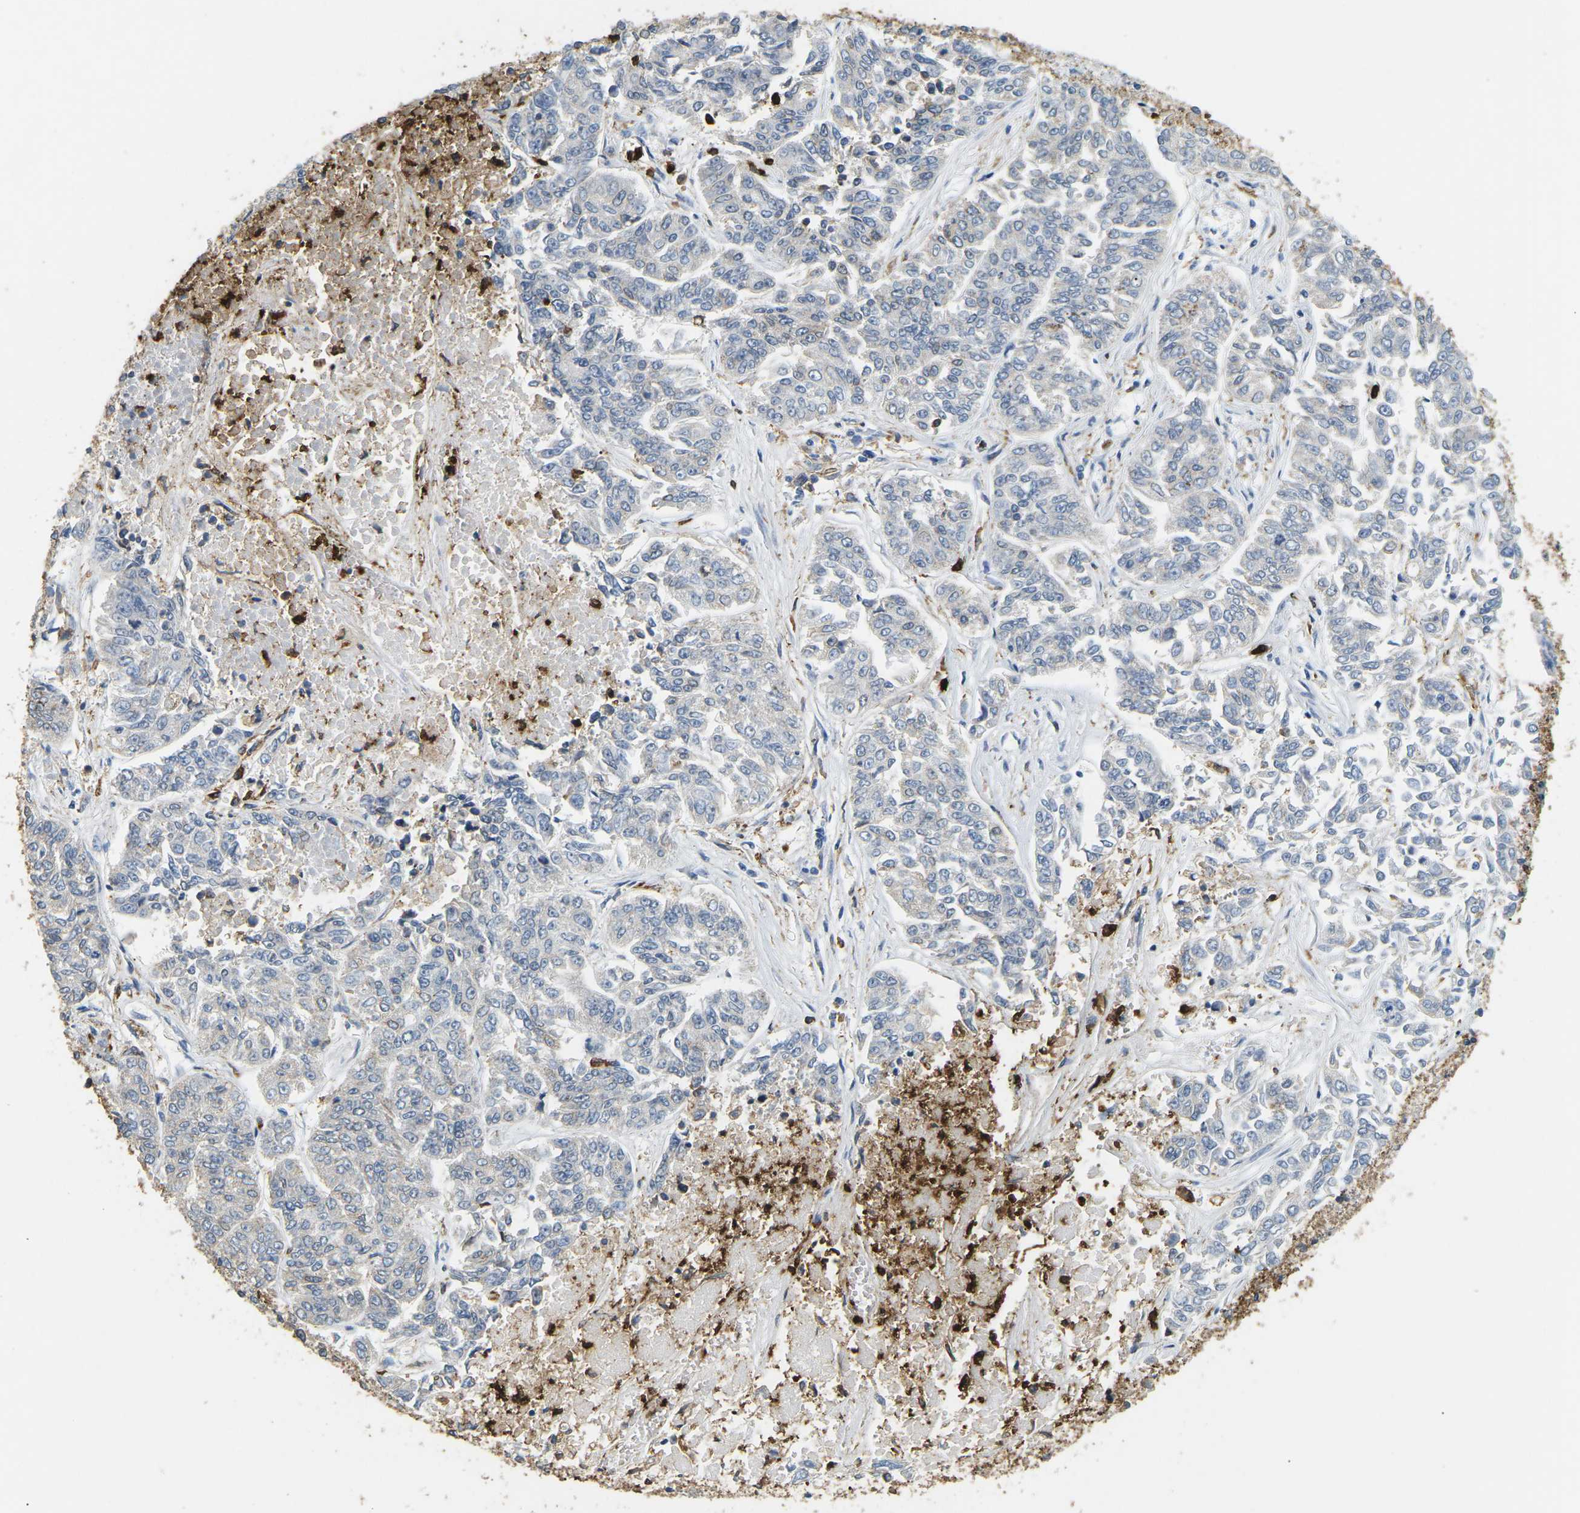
{"staining": {"intensity": "negative", "quantity": "none", "location": "none"}, "tissue": "lung cancer", "cell_type": "Tumor cells", "image_type": "cancer", "snomed": [{"axis": "morphology", "description": "Adenocarcinoma, NOS"}, {"axis": "topography", "description": "Lung"}], "caption": "This is a micrograph of immunohistochemistry (IHC) staining of adenocarcinoma (lung), which shows no positivity in tumor cells. Brightfield microscopy of immunohistochemistry stained with DAB (3,3'-diaminobenzidine) (brown) and hematoxylin (blue), captured at high magnification.", "gene": "ADM", "patient": {"sex": "male", "age": 84}}